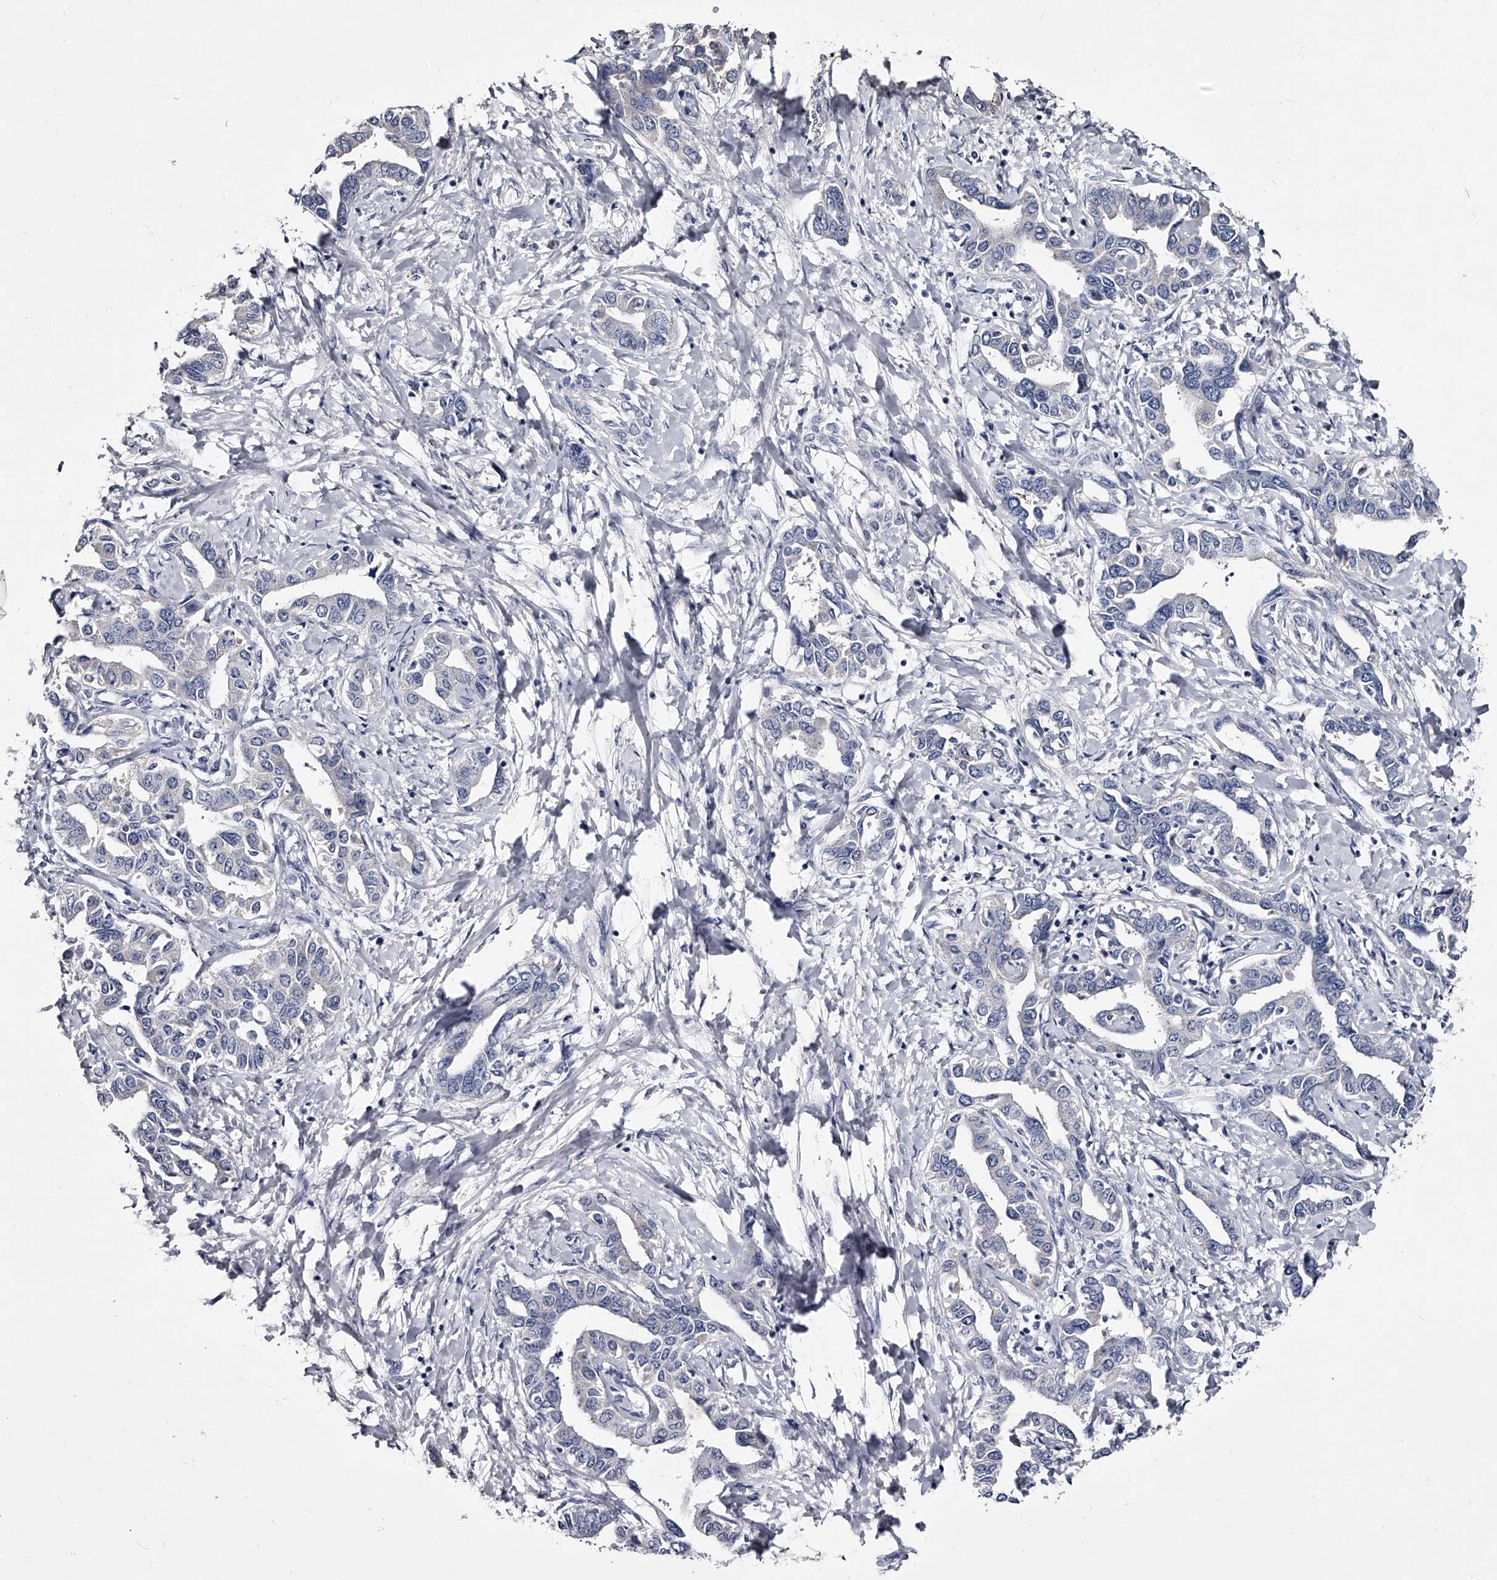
{"staining": {"intensity": "negative", "quantity": "none", "location": "none"}, "tissue": "liver cancer", "cell_type": "Tumor cells", "image_type": "cancer", "snomed": [{"axis": "morphology", "description": "Cholangiocarcinoma"}, {"axis": "topography", "description": "Liver"}], "caption": "A high-resolution histopathology image shows immunohistochemistry (IHC) staining of liver cancer (cholangiocarcinoma), which exhibits no significant staining in tumor cells.", "gene": "GAPVD1", "patient": {"sex": "male", "age": 59}}